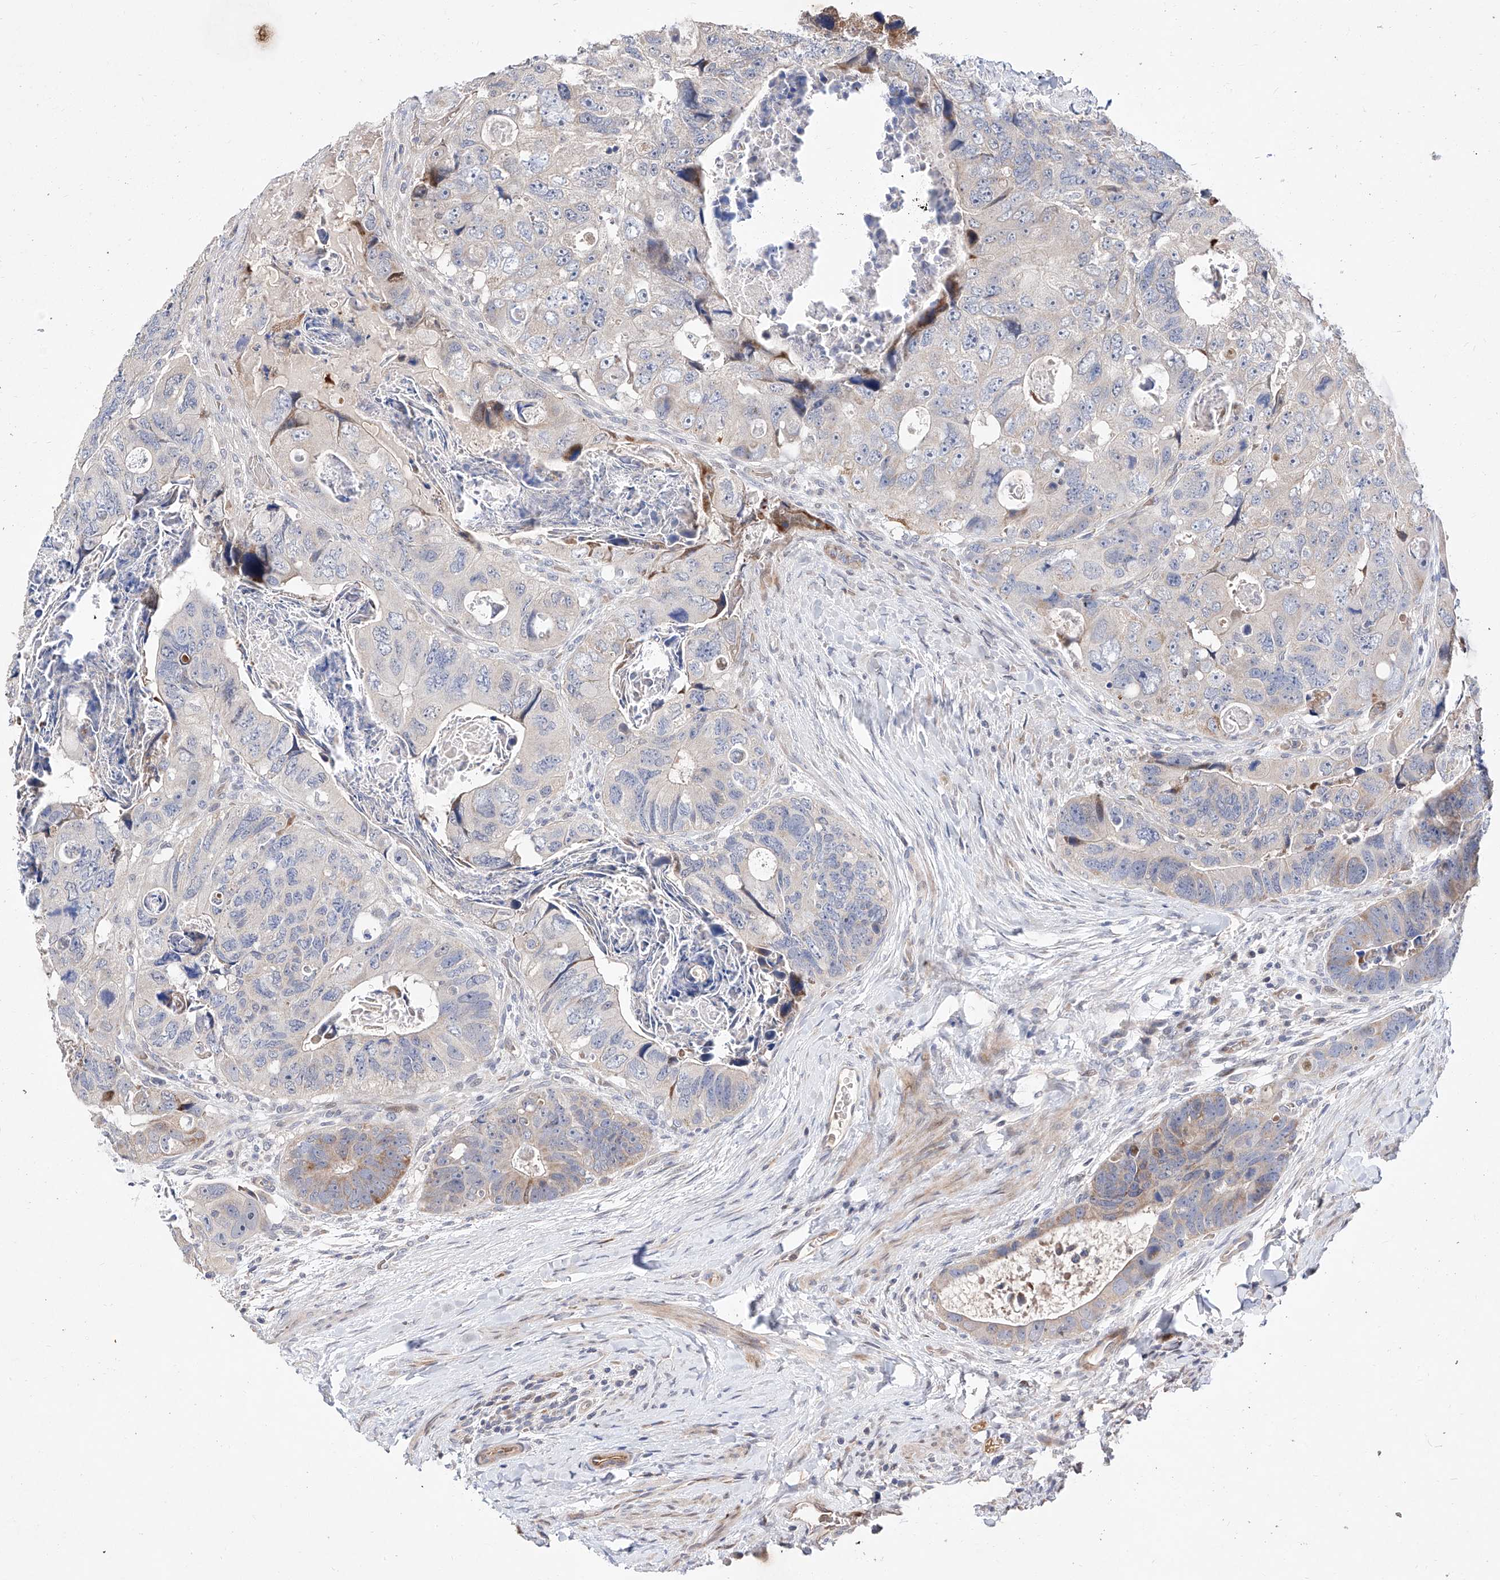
{"staining": {"intensity": "weak", "quantity": "<25%", "location": "cytoplasmic/membranous"}, "tissue": "colorectal cancer", "cell_type": "Tumor cells", "image_type": "cancer", "snomed": [{"axis": "morphology", "description": "Adenocarcinoma, NOS"}, {"axis": "topography", "description": "Rectum"}], "caption": "Immunohistochemistry image of neoplastic tissue: colorectal cancer (adenocarcinoma) stained with DAB (3,3'-diaminobenzidine) displays no significant protein staining in tumor cells.", "gene": "FUCA2", "patient": {"sex": "male", "age": 59}}